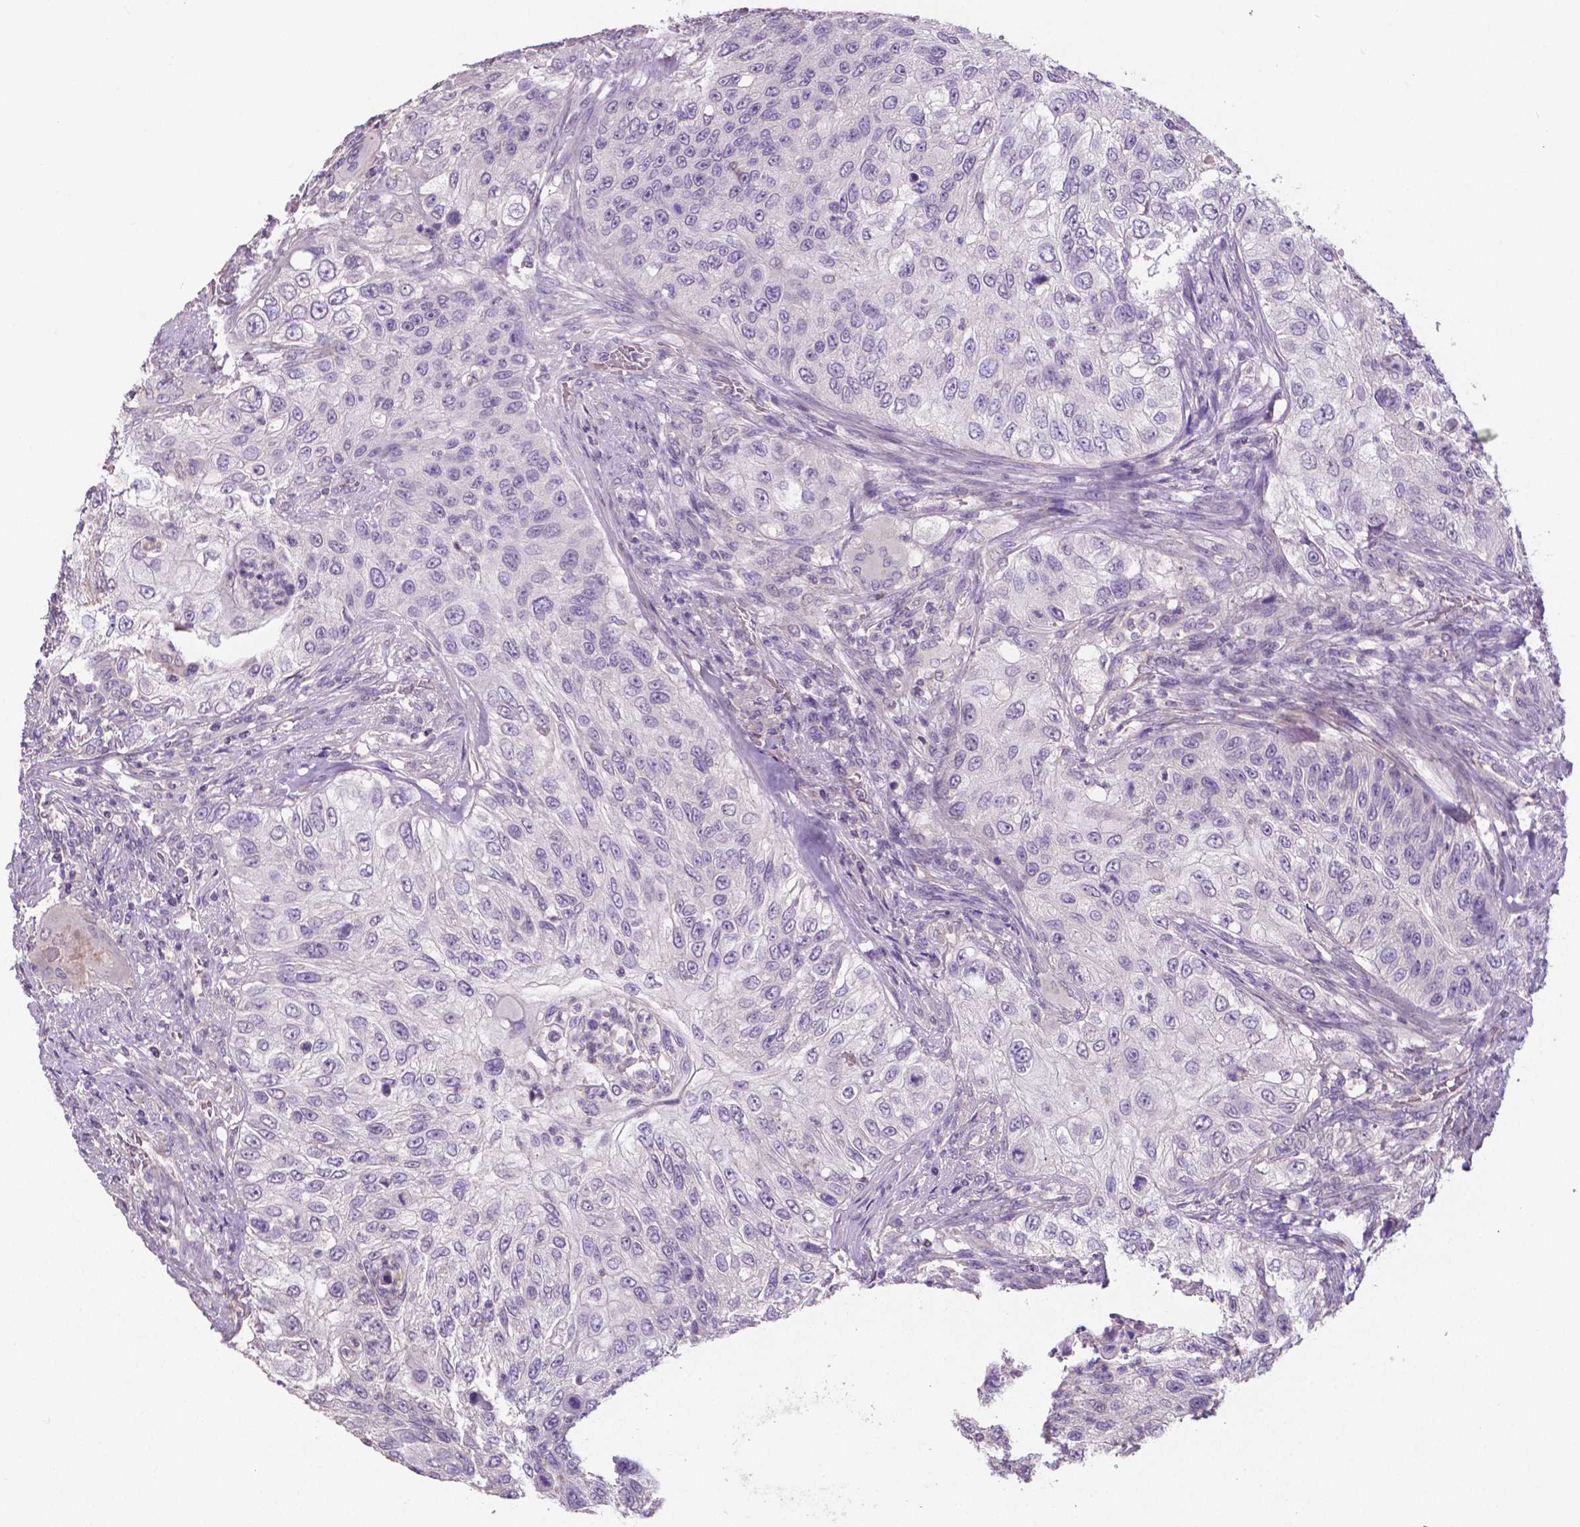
{"staining": {"intensity": "negative", "quantity": "none", "location": "none"}, "tissue": "urothelial cancer", "cell_type": "Tumor cells", "image_type": "cancer", "snomed": [{"axis": "morphology", "description": "Urothelial carcinoma, High grade"}, {"axis": "topography", "description": "Urinary bladder"}], "caption": "An image of urothelial carcinoma (high-grade) stained for a protein demonstrates no brown staining in tumor cells.", "gene": "CRMP1", "patient": {"sex": "female", "age": 60}}